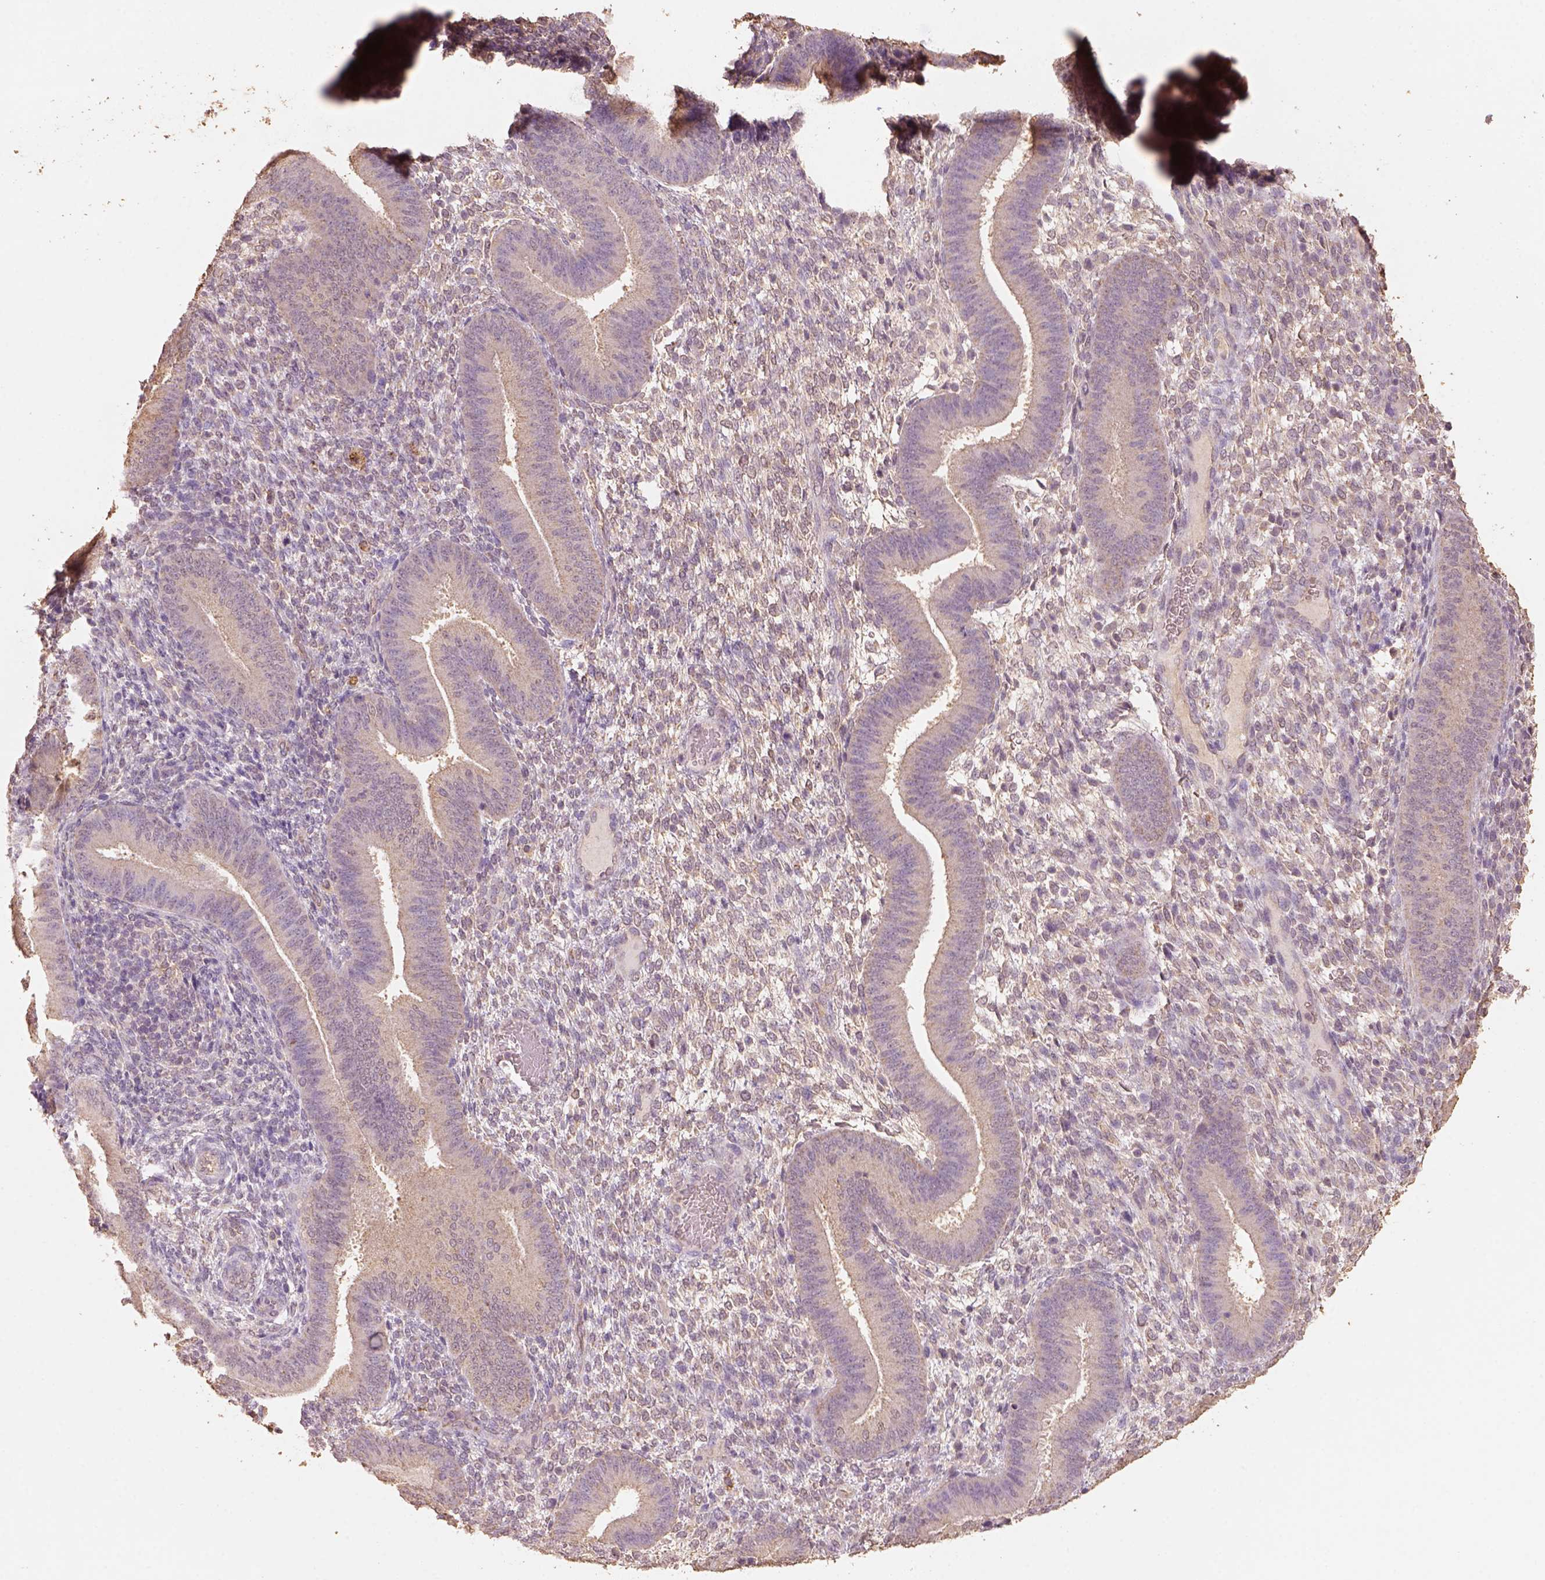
{"staining": {"intensity": "weak", "quantity": "<25%", "location": "cytoplasmic/membranous"}, "tissue": "endometrium", "cell_type": "Cells in endometrial stroma", "image_type": "normal", "snomed": [{"axis": "morphology", "description": "Normal tissue, NOS"}, {"axis": "topography", "description": "Endometrium"}], "caption": "Immunohistochemical staining of normal human endometrium demonstrates no significant positivity in cells in endometrial stroma.", "gene": "AP2B1", "patient": {"sex": "female", "age": 39}}